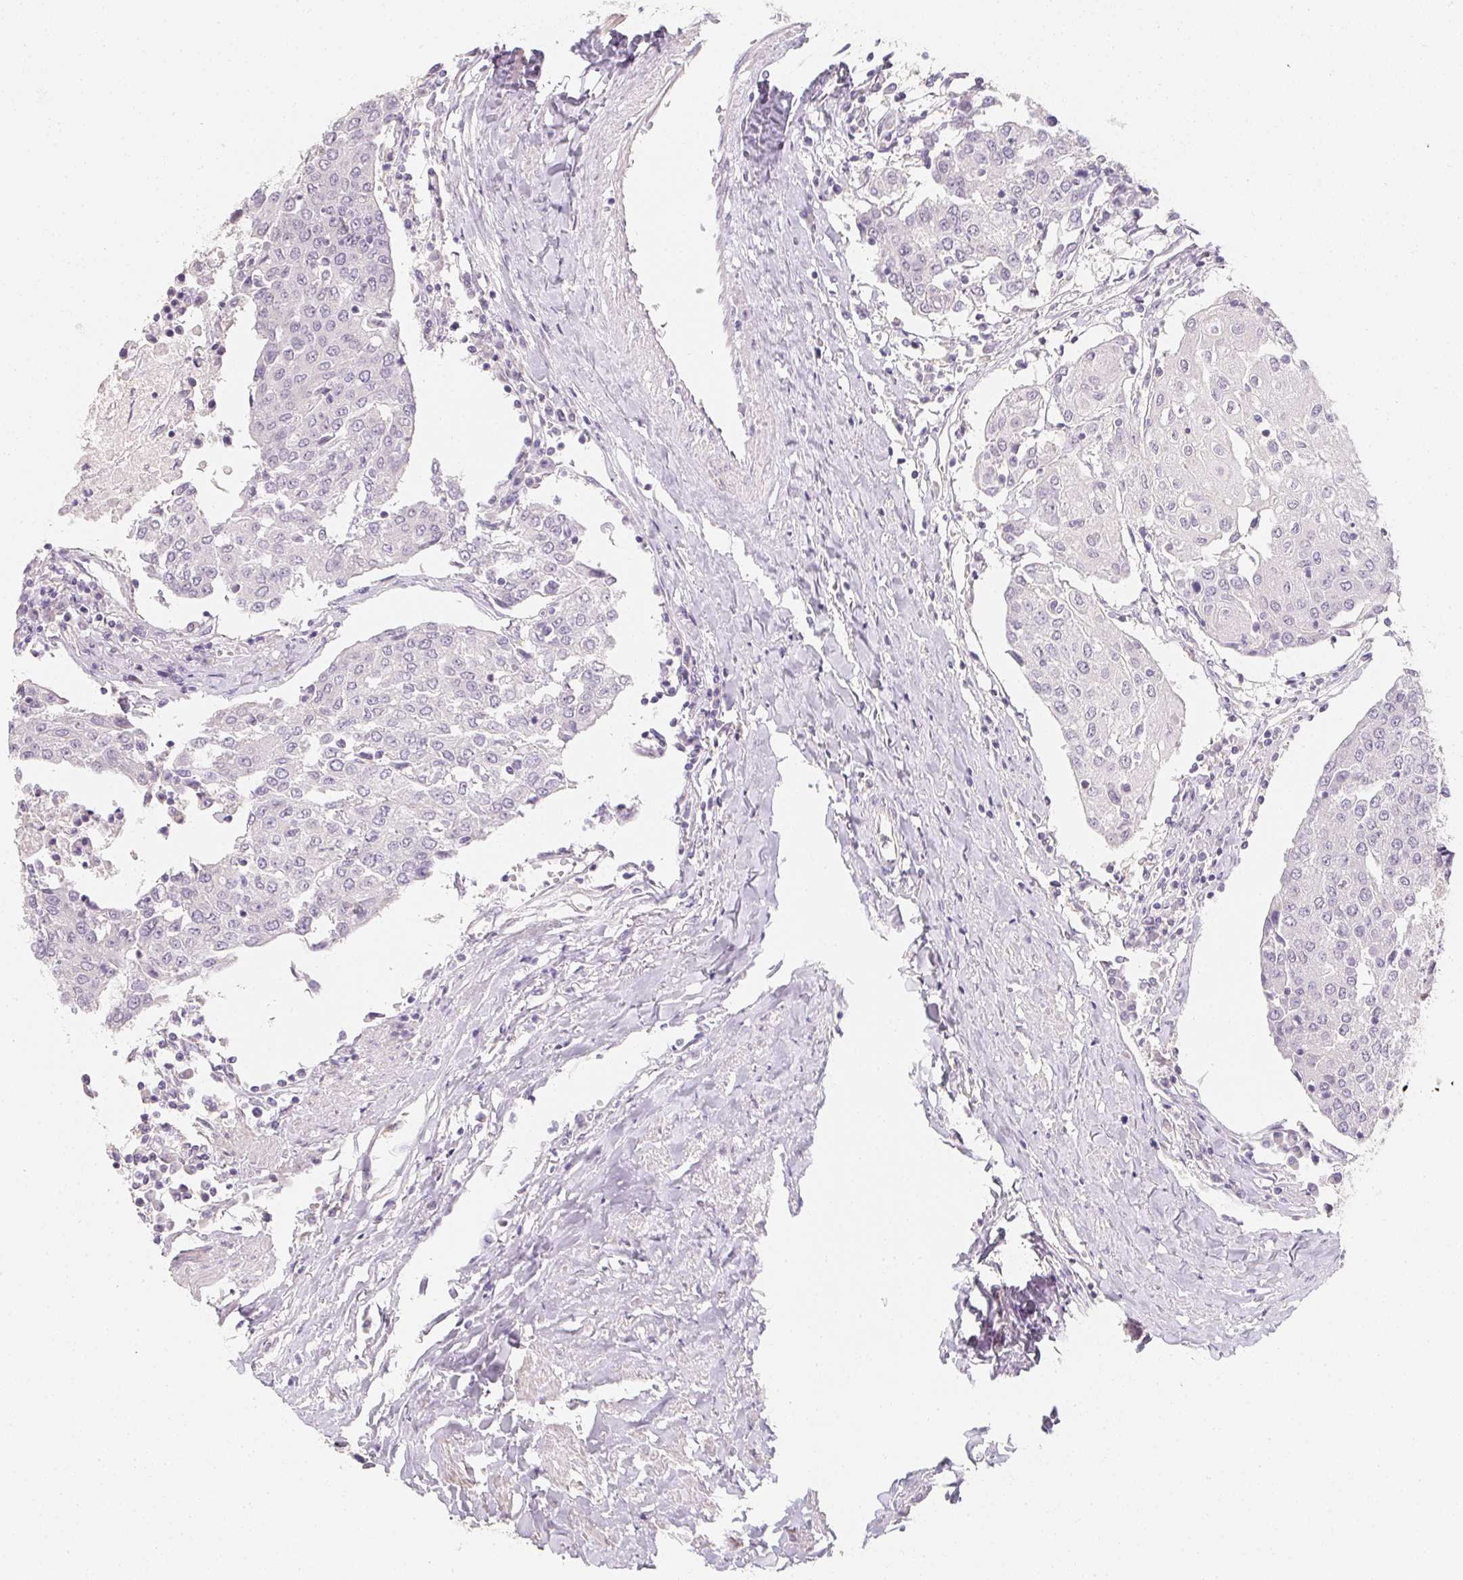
{"staining": {"intensity": "negative", "quantity": "none", "location": "none"}, "tissue": "urothelial cancer", "cell_type": "Tumor cells", "image_type": "cancer", "snomed": [{"axis": "morphology", "description": "Urothelial carcinoma, High grade"}, {"axis": "topography", "description": "Urinary bladder"}], "caption": "A high-resolution histopathology image shows IHC staining of urothelial cancer, which displays no significant positivity in tumor cells.", "gene": "ZBBX", "patient": {"sex": "female", "age": 85}}